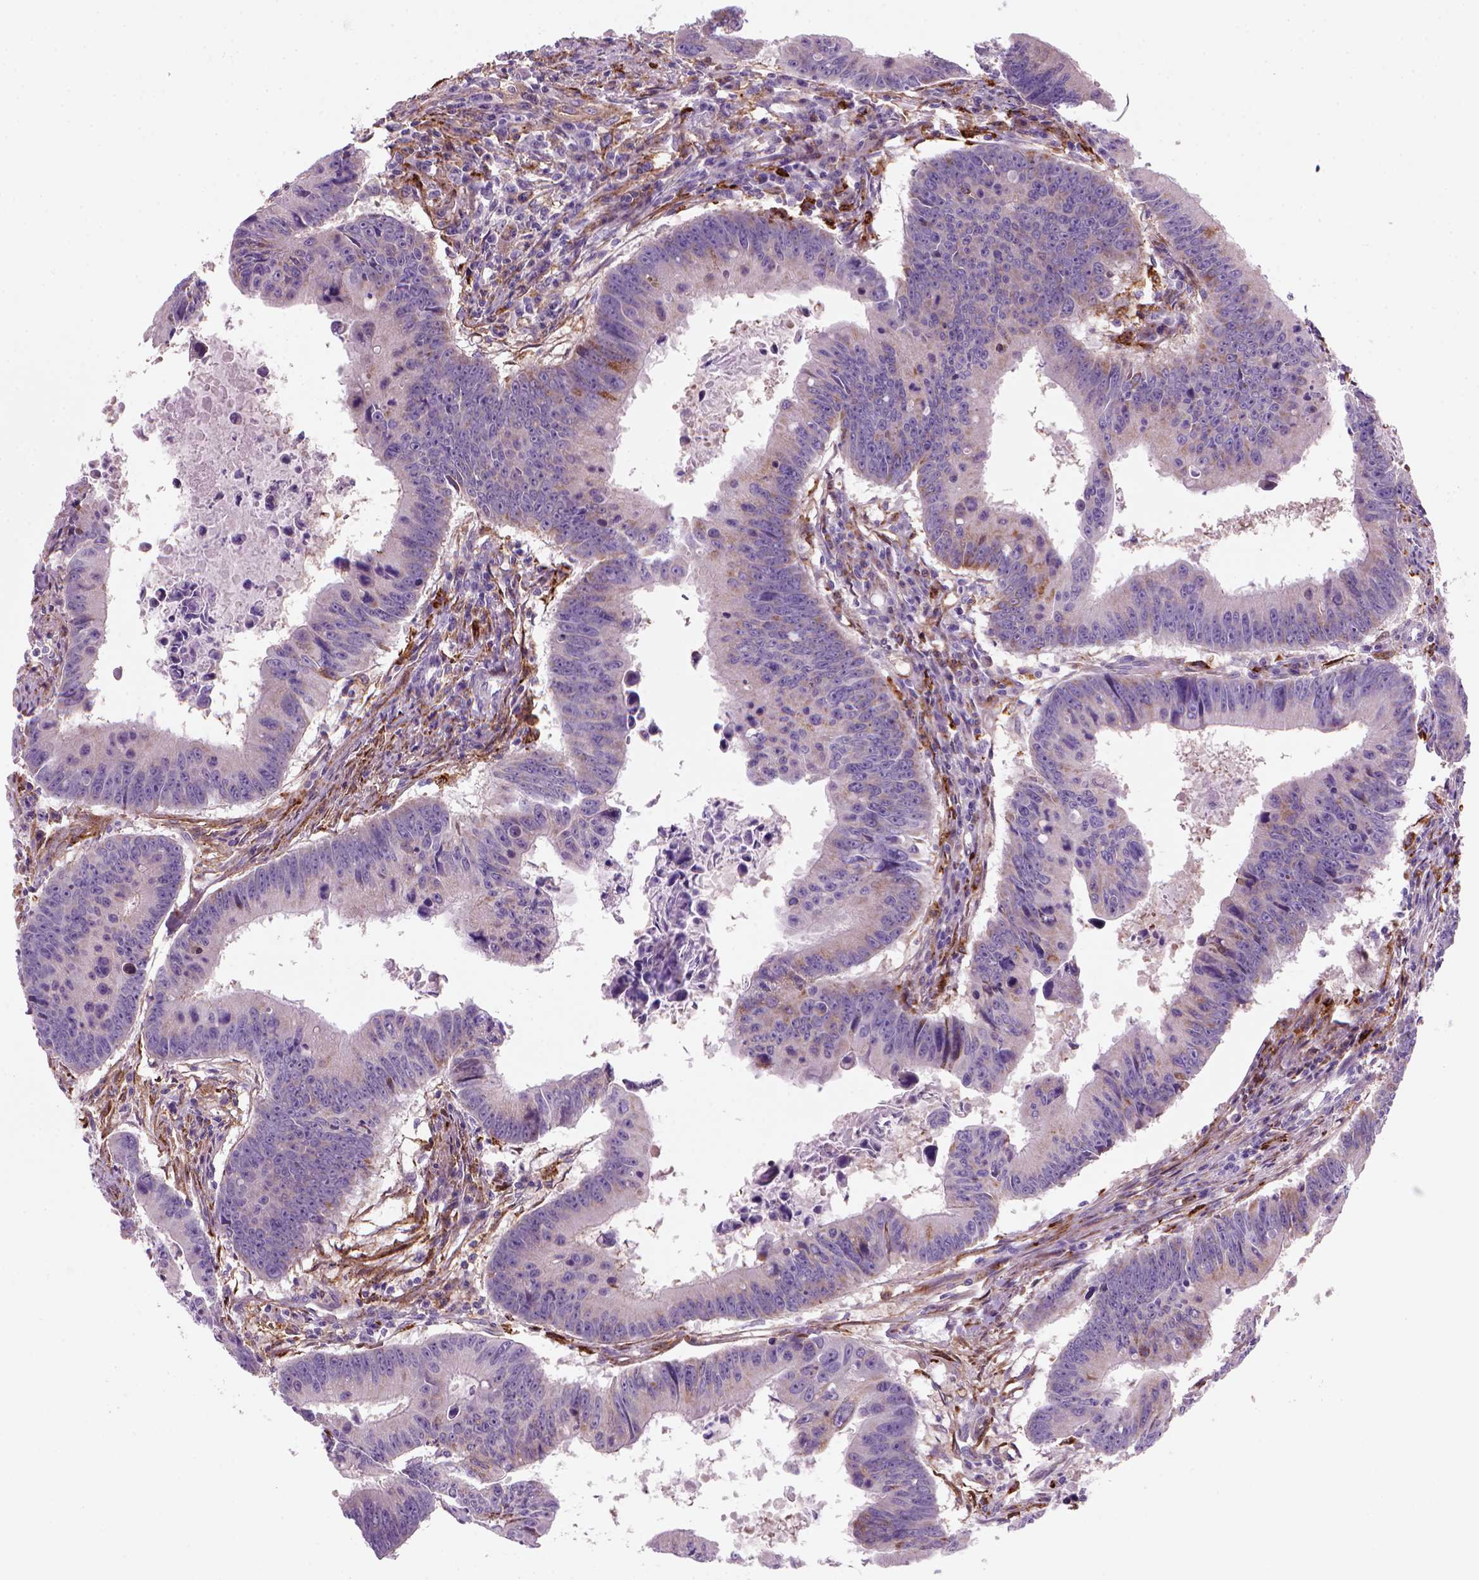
{"staining": {"intensity": "moderate", "quantity": "<25%", "location": "cytoplasmic/membranous"}, "tissue": "colorectal cancer", "cell_type": "Tumor cells", "image_type": "cancer", "snomed": [{"axis": "morphology", "description": "Adenocarcinoma, NOS"}, {"axis": "topography", "description": "Colon"}], "caption": "Tumor cells reveal low levels of moderate cytoplasmic/membranous staining in approximately <25% of cells in human colorectal adenocarcinoma.", "gene": "MARCKS", "patient": {"sex": "female", "age": 87}}